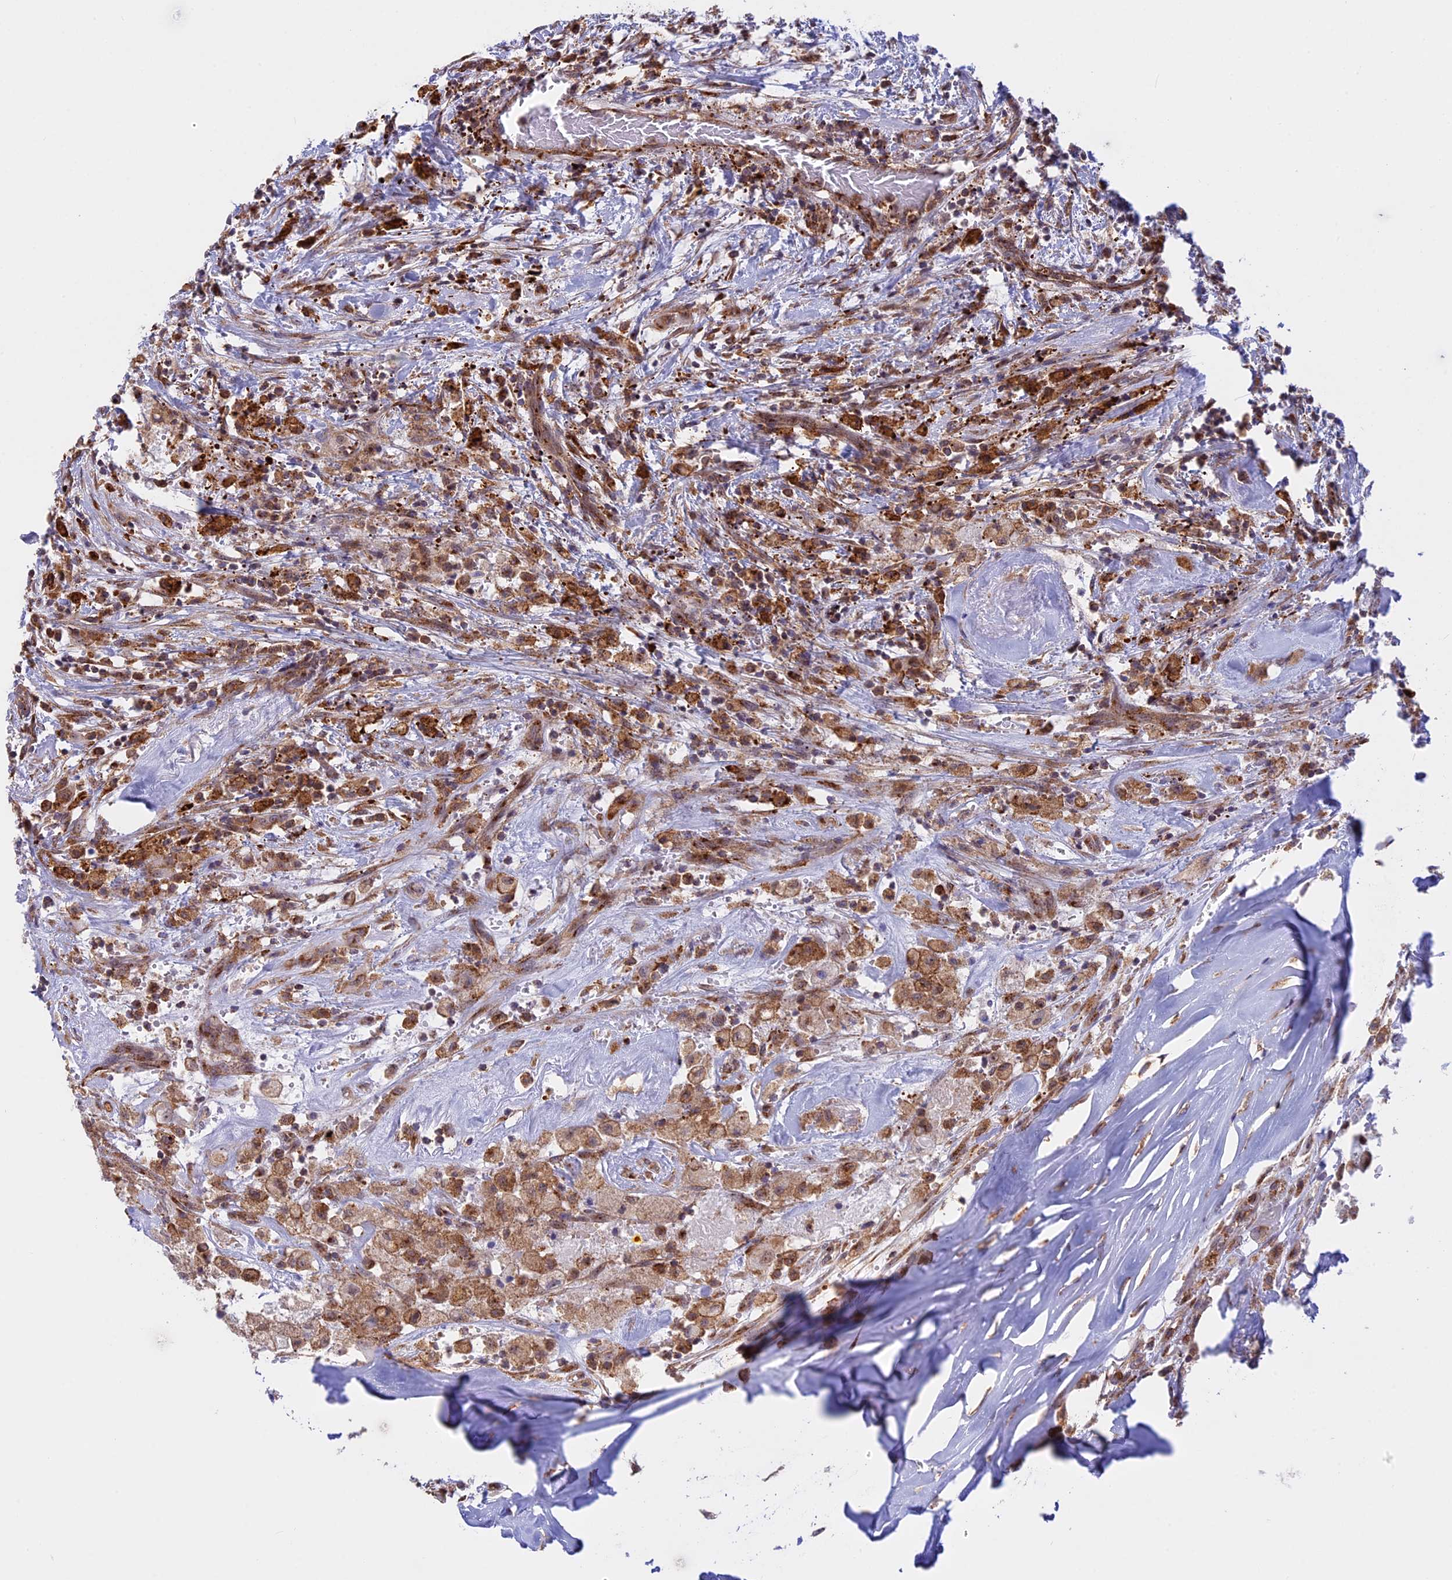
{"staining": {"intensity": "moderate", "quantity": ">75%", "location": "cytoplasmic/membranous"}, "tissue": "thyroid cancer", "cell_type": "Tumor cells", "image_type": "cancer", "snomed": [{"axis": "morphology", "description": "Papillary adenocarcinoma, NOS"}, {"axis": "topography", "description": "Thyroid gland"}], "caption": "Approximately >75% of tumor cells in human papillary adenocarcinoma (thyroid) display moderate cytoplasmic/membranous protein staining as visualized by brown immunohistochemical staining.", "gene": "CLINT1", "patient": {"sex": "female", "age": 59}}